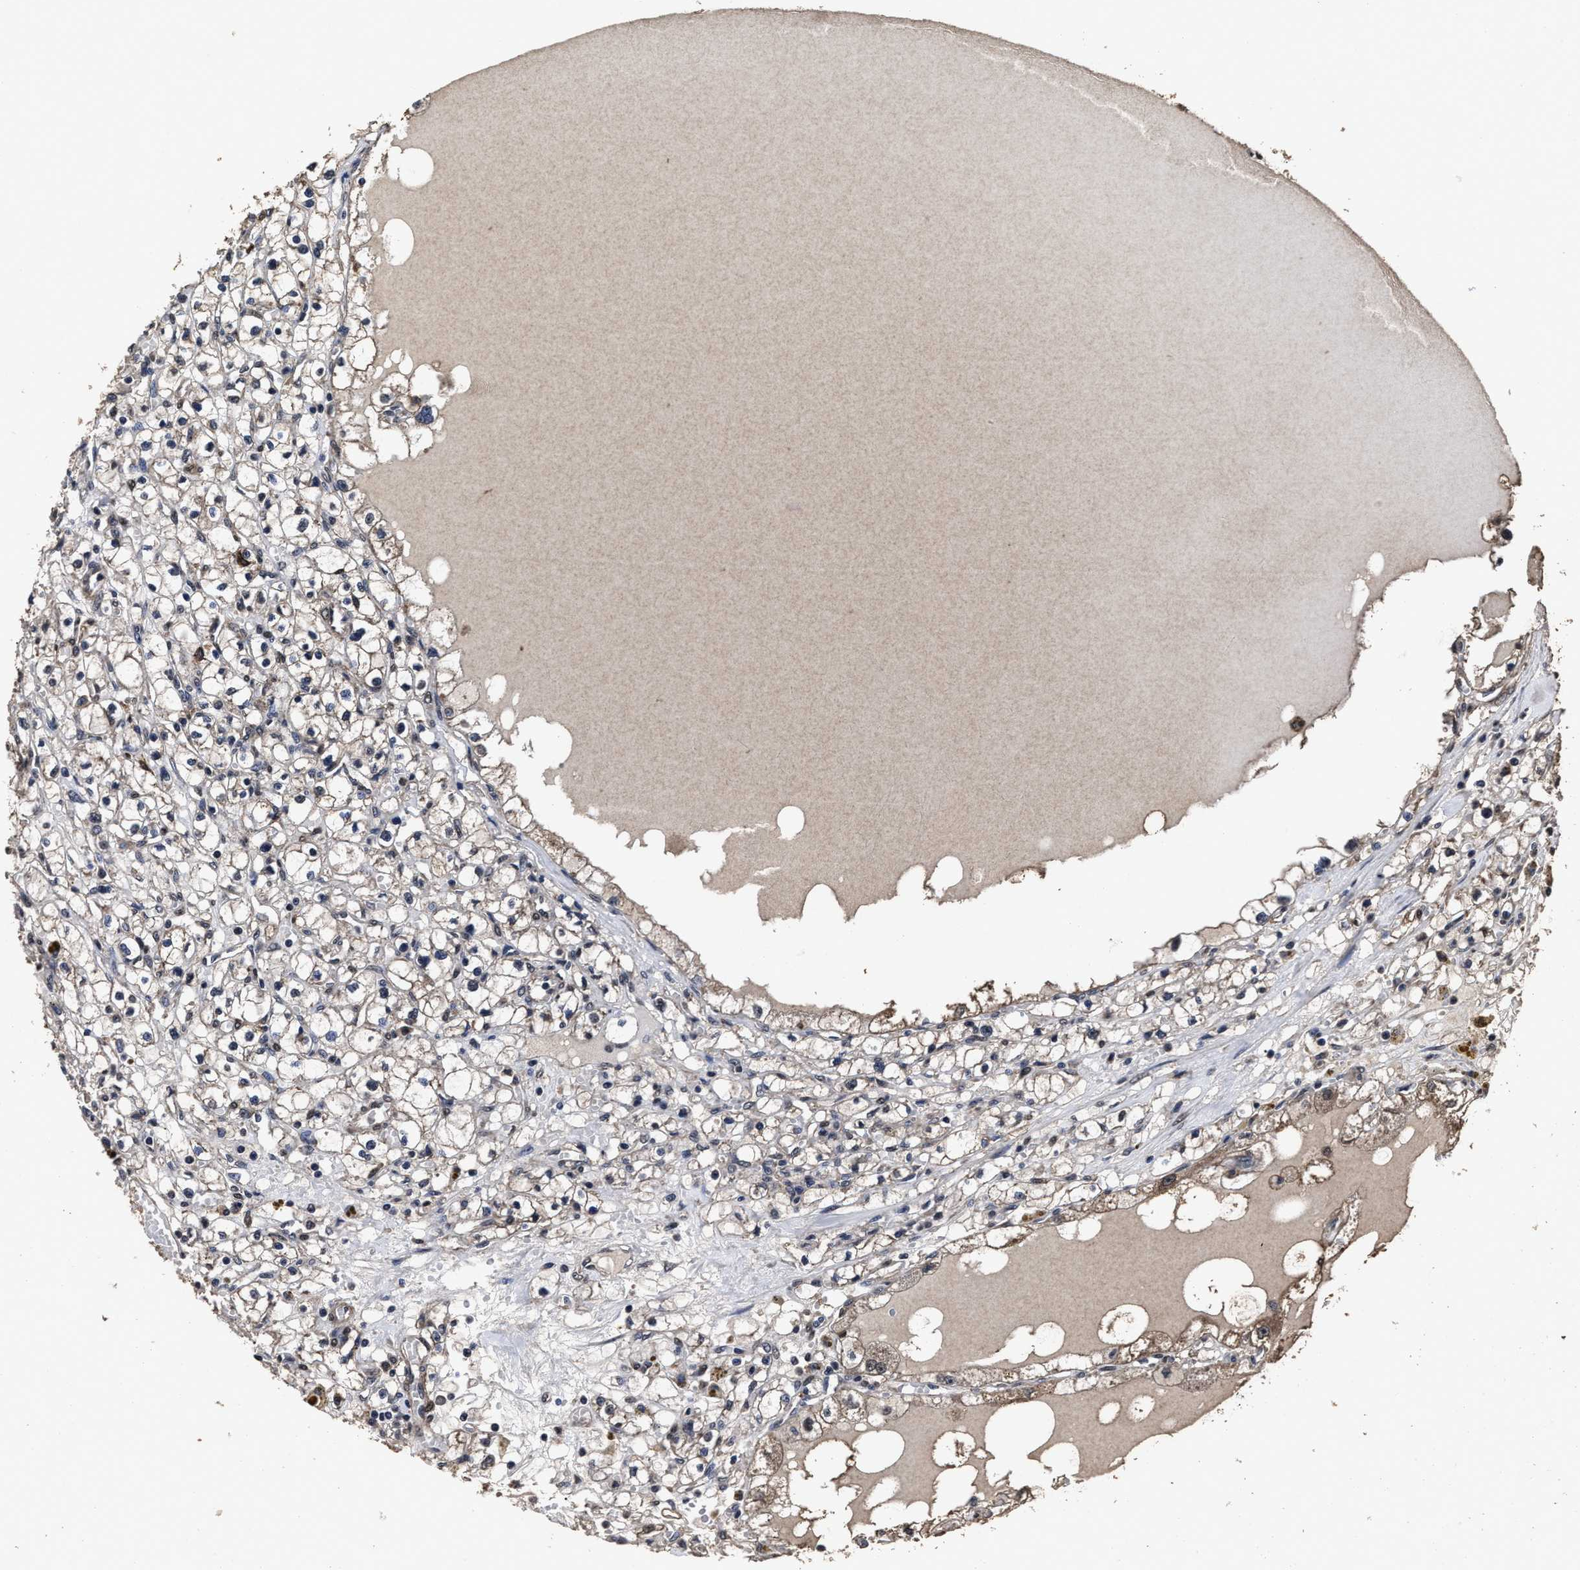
{"staining": {"intensity": "weak", "quantity": "<25%", "location": "cytoplasmic/membranous"}, "tissue": "renal cancer", "cell_type": "Tumor cells", "image_type": "cancer", "snomed": [{"axis": "morphology", "description": "Adenocarcinoma, NOS"}, {"axis": "topography", "description": "Kidney"}], "caption": "DAB immunohistochemical staining of renal cancer (adenocarcinoma) exhibits no significant expression in tumor cells.", "gene": "RSBN1L", "patient": {"sex": "male", "age": 56}}